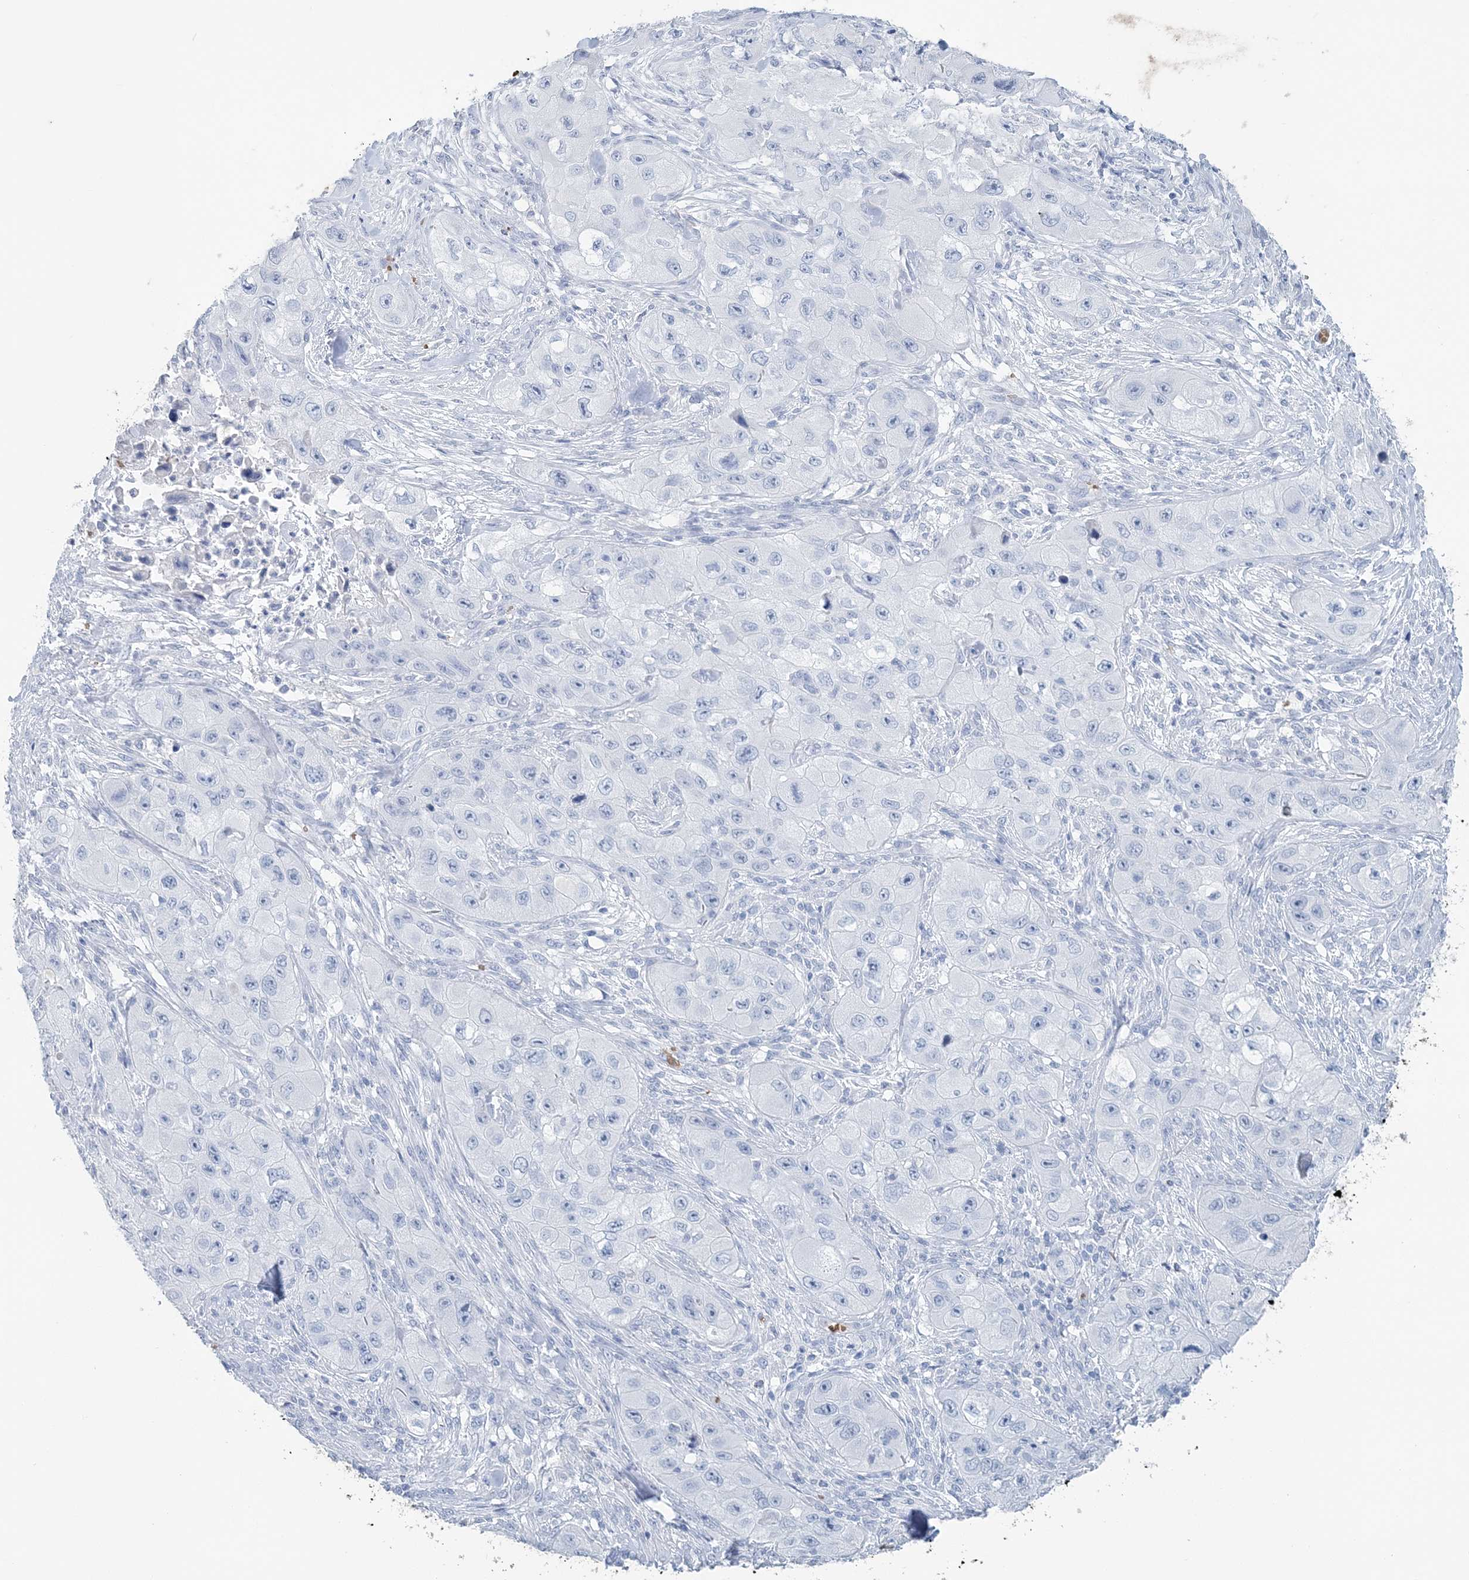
{"staining": {"intensity": "negative", "quantity": "none", "location": "none"}, "tissue": "skin cancer", "cell_type": "Tumor cells", "image_type": "cancer", "snomed": [{"axis": "morphology", "description": "Squamous cell carcinoma, NOS"}, {"axis": "topography", "description": "Skin"}, {"axis": "topography", "description": "Subcutis"}], "caption": "A micrograph of skin cancer (squamous cell carcinoma) stained for a protein exhibits no brown staining in tumor cells.", "gene": "HBD", "patient": {"sex": "male", "age": 73}}